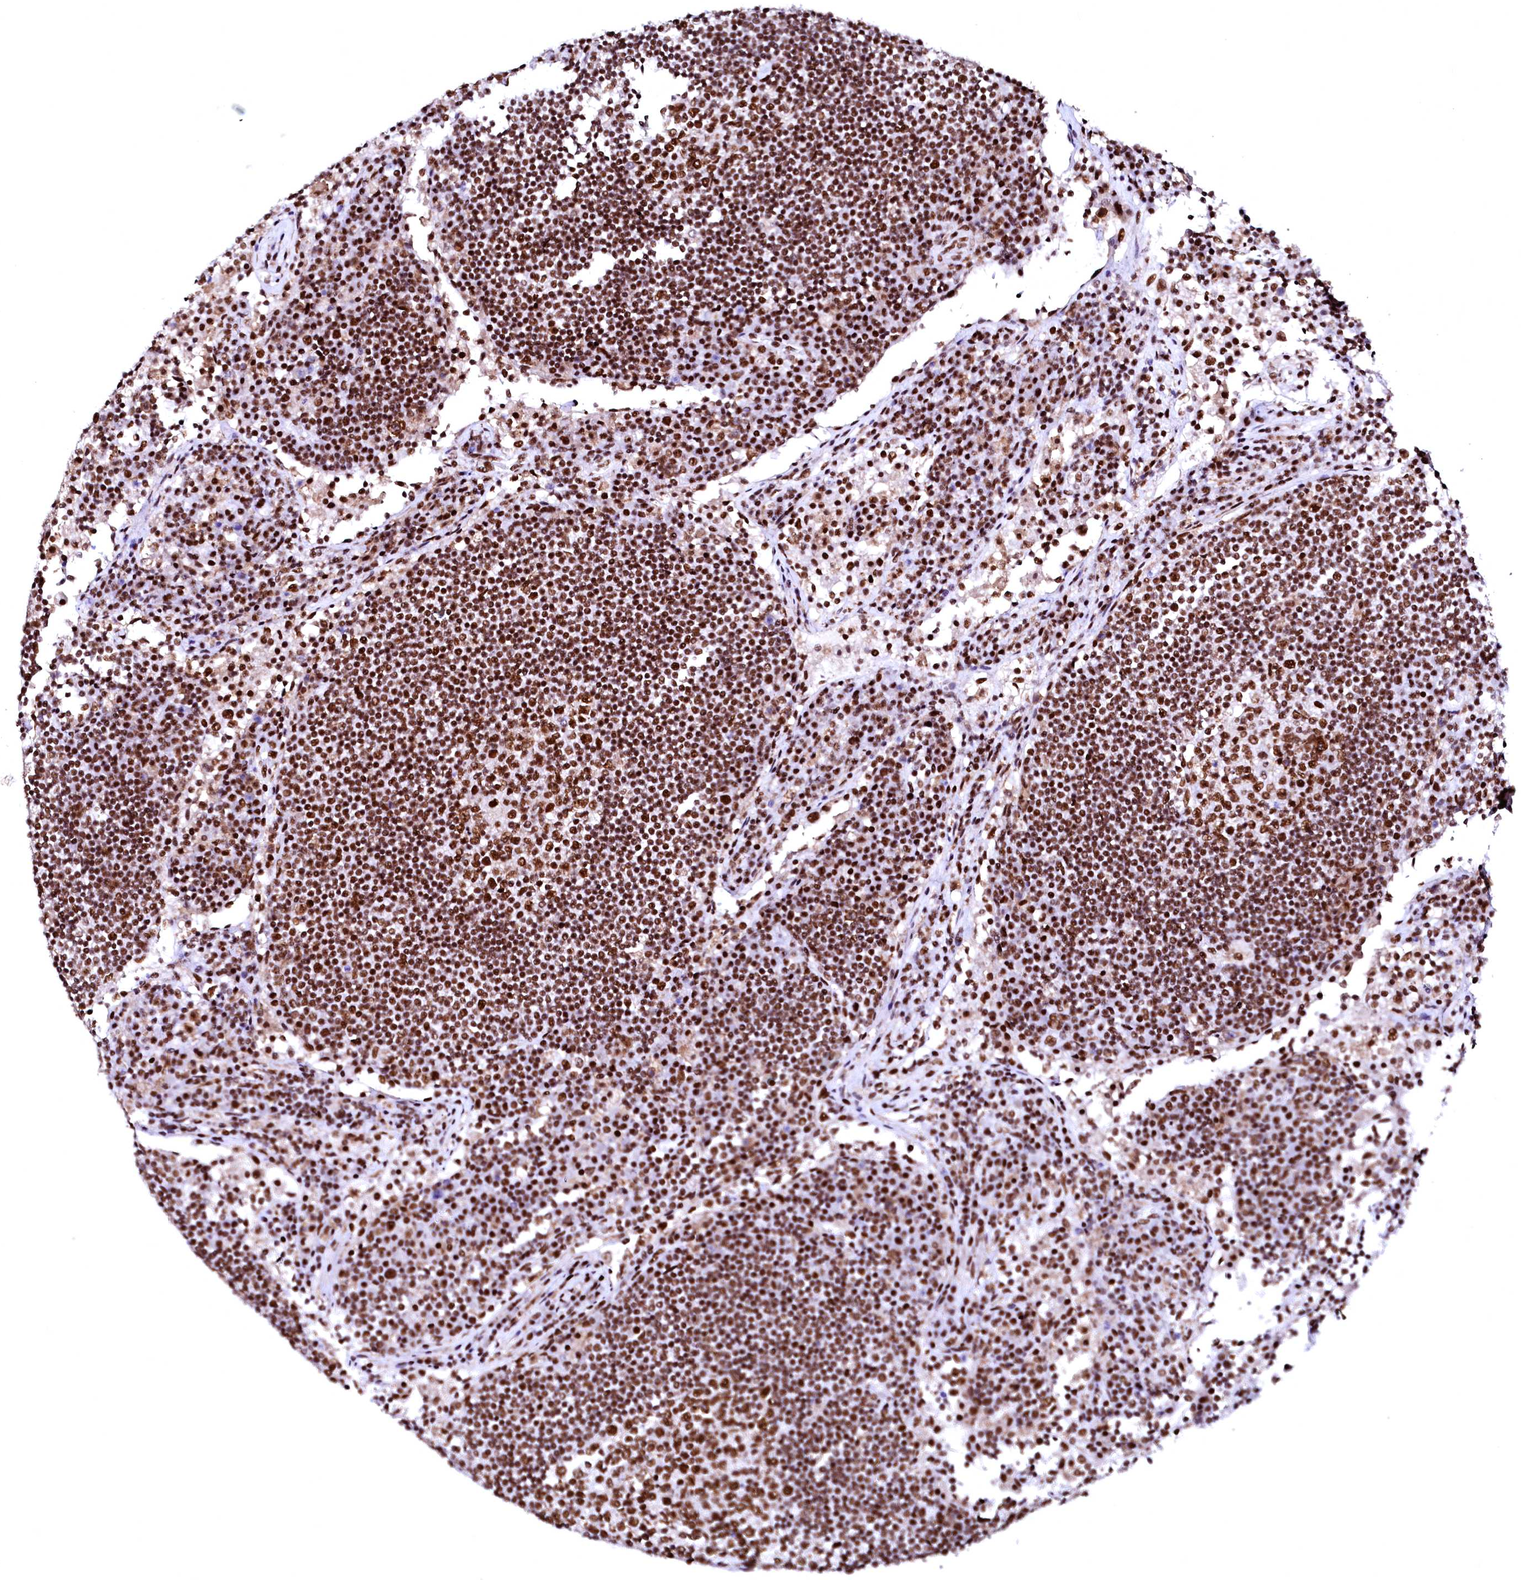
{"staining": {"intensity": "strong", "quantity": ">75%", "location": "nuclear"}, "tissue": "lymph node", "cell_type": "Germinal center cells", "image_type": "normal", "snomed": [{"axis": "morphology", "description": "Normal tissue, NOS"}, {"axis": "topography", "description": "Lymph node"}], "caption": "IHC histopathology image of unremarkable lymph node stained for a protein (brown), which displays high levels of strong nuclear staining in approximately >75% of germinal center cells.", "gene": "CPSF6", "patient": {"sex": "female", "age": 53}}